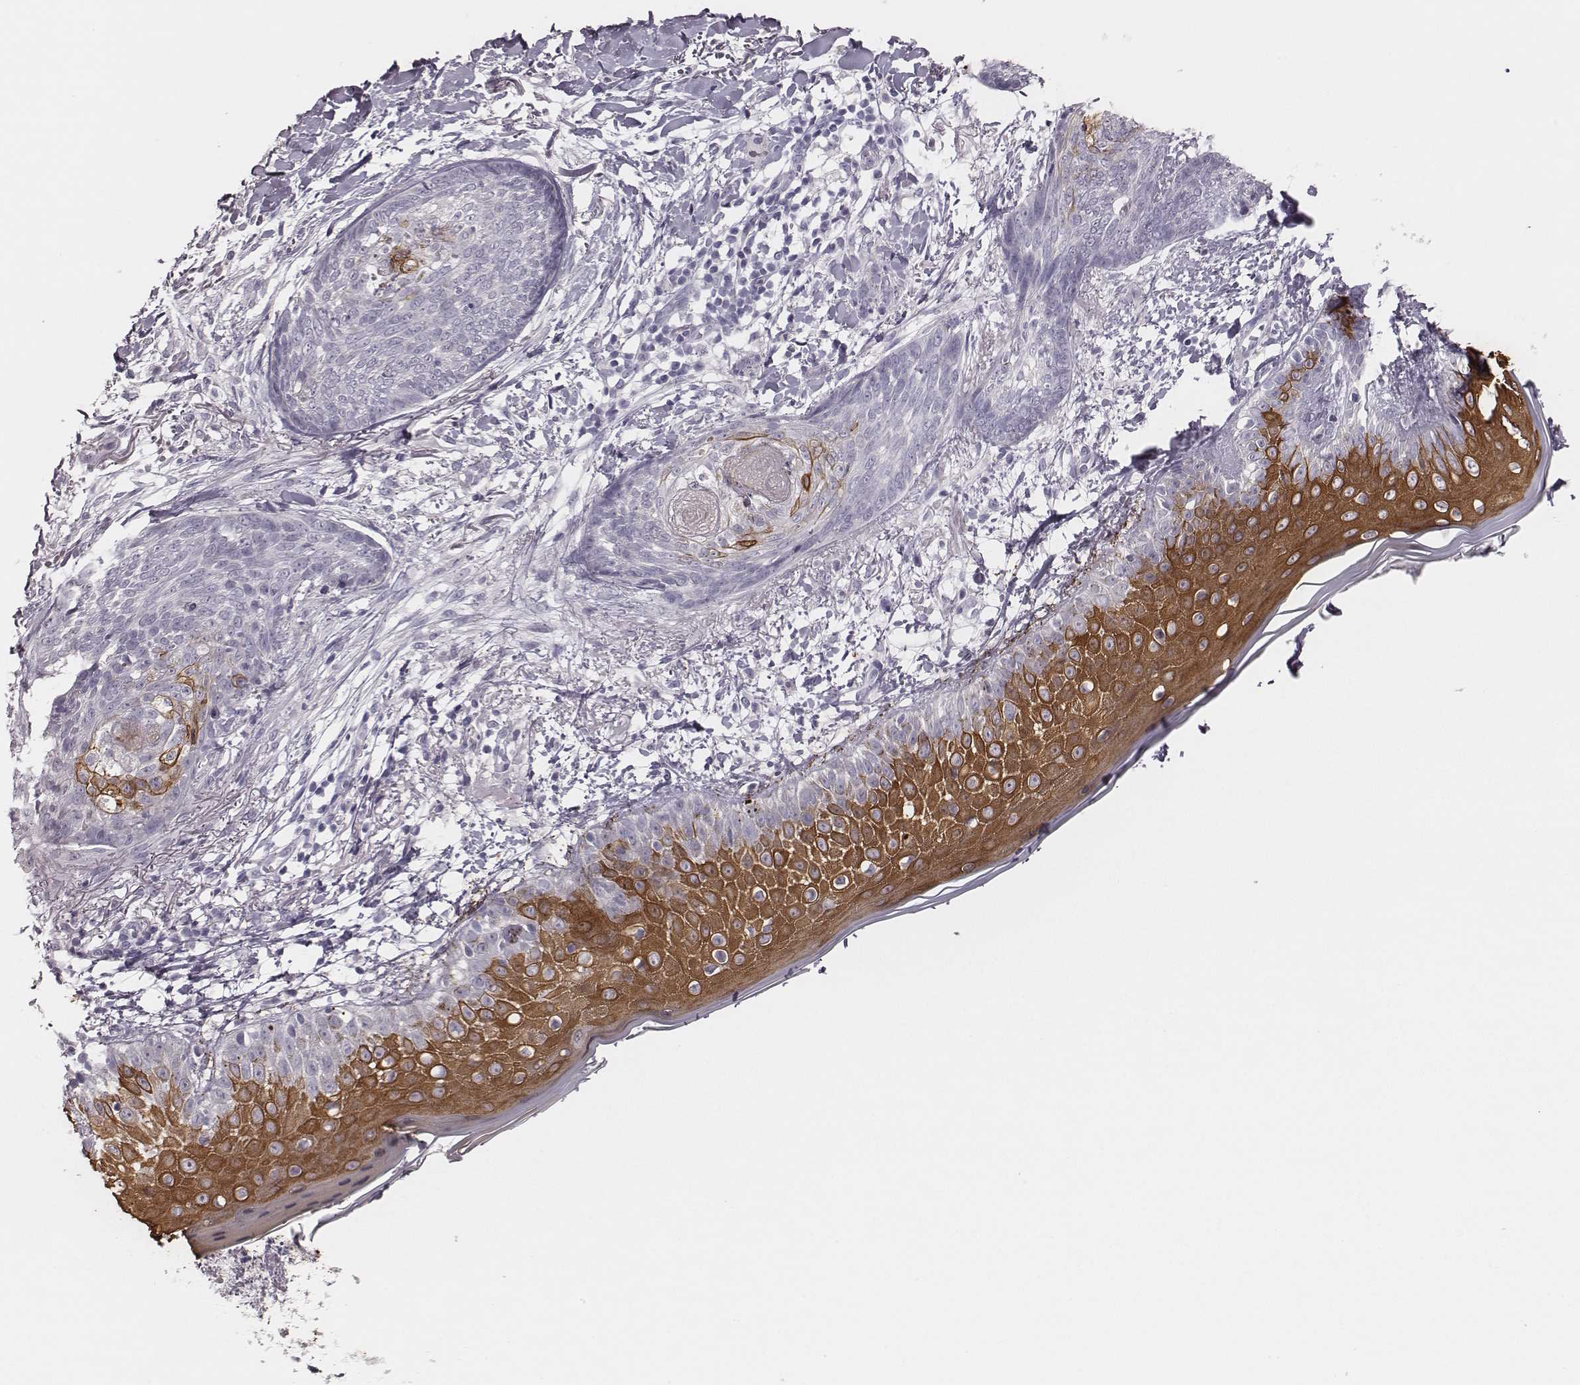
{"staining": {"intensity": "negative", "quantity": "none", "location": "none"}, "tissue": "skin cancer", "cell_type": "Tumor cells", "image_type": "cancer", "snomed": [{"axis": "morphology", "description": "Normal tissue, NOS"}, {"axis": "morphology", "description": "Basal cell carcinoma"}, {"axis": "topography", "description": "Skin"}], "caption": "A high-resolution image shows immunohistochemistry (IHC) staining of skin cancer (basal cell carcinoma), which reveals no significant positivity in tumor cells. (Brightfield microscopy of DAB (3,3'-diaminobenzidine) IHC at high magnification).", "gene": "ADGRF4", "patient": {"sex": "male", "age": 84}}